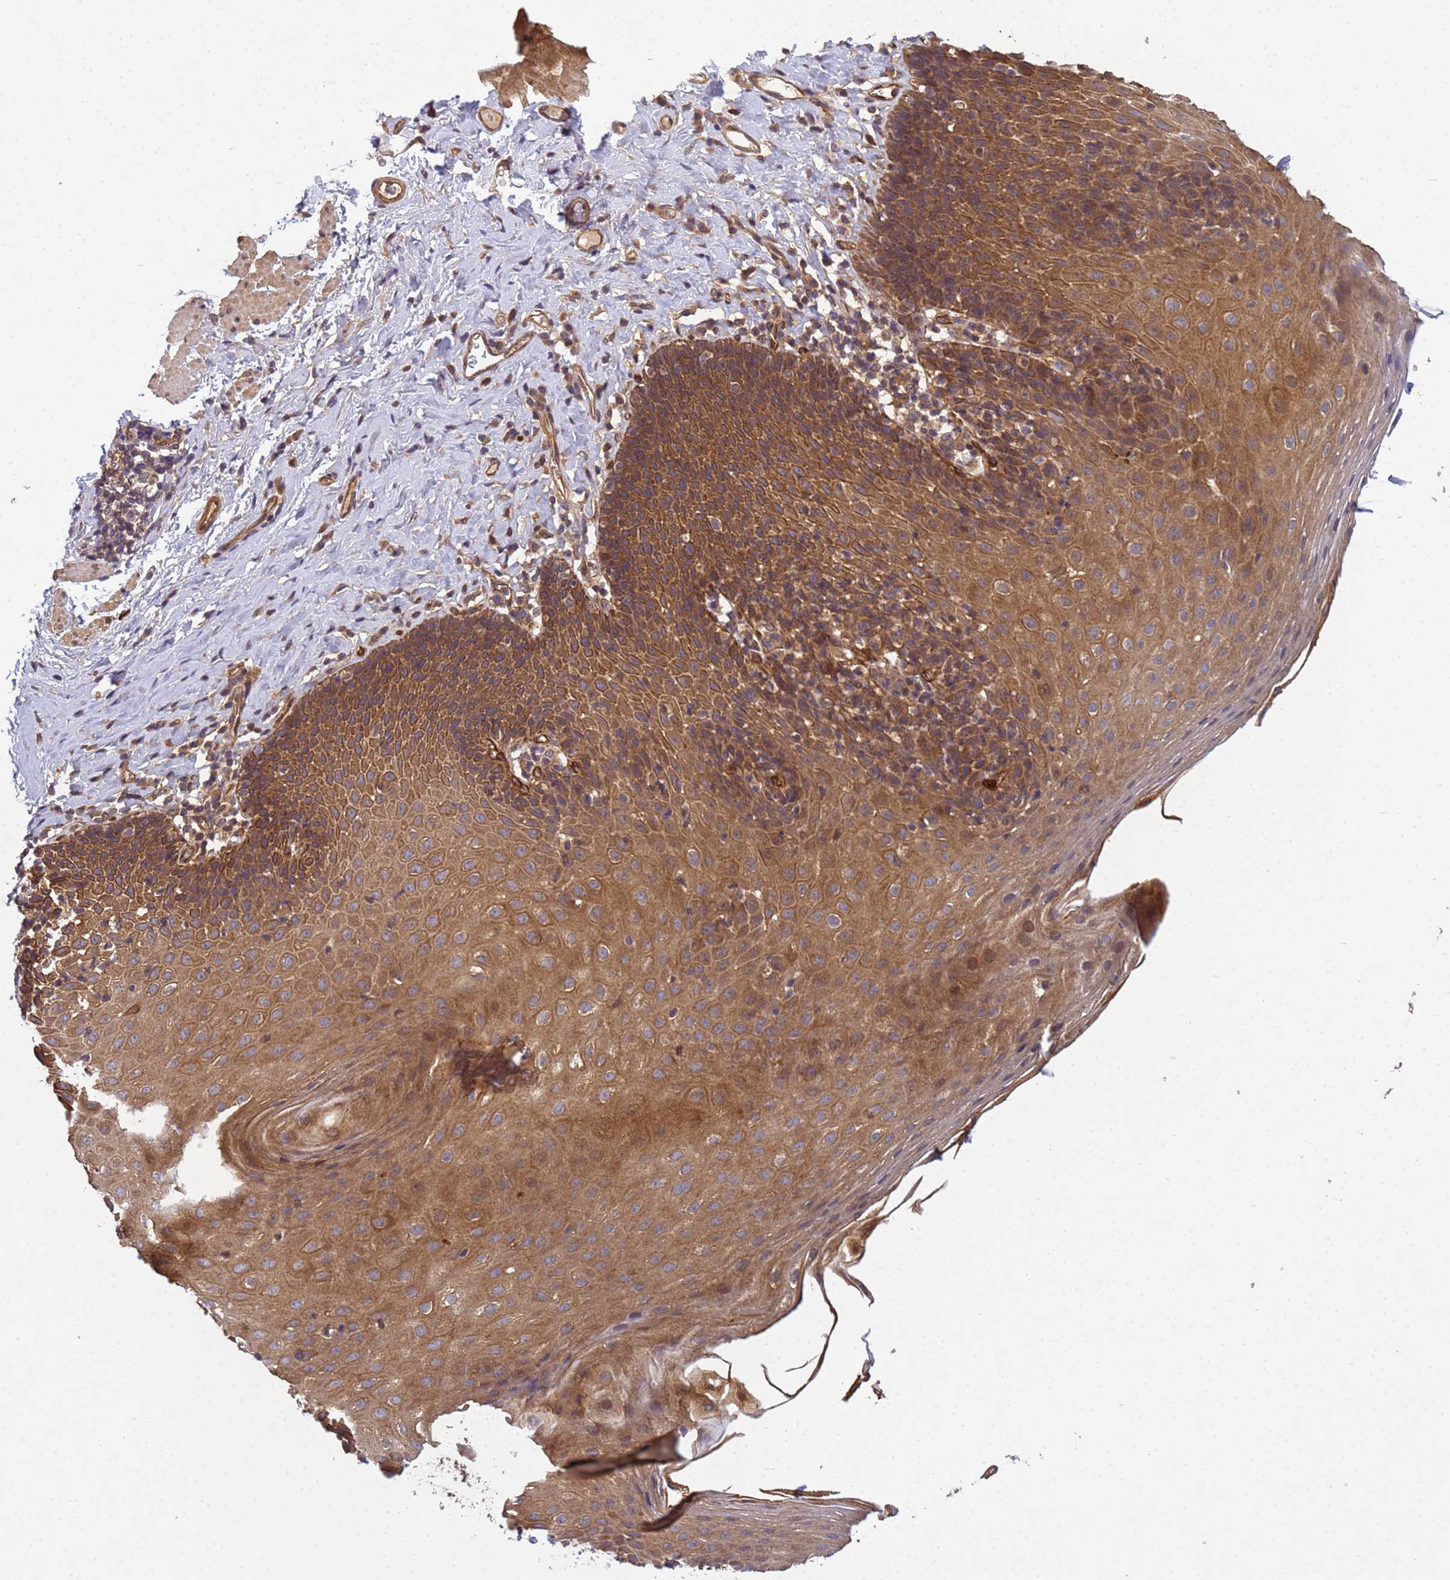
{"staining": {"intensity": "strong", "quantity": ">75%", "location": "cytoplasmic/membranous"}, "tissue": "esophagus", "cell_type": "Squamous epithelial cells", "image_type": "normal", "snomed": [{"axis": "morphology", "description": "Normal tissue, NOS"}, {"axis": "topography", "description": "Esophagus"}], "caption": "IHC staining of unremarkable esophagus, which reveals high levels of strong cytoplasmic/membranous expression in approximately >75% of squamous epithelial cells indicating strong cytoplasmic/membranous protein expression. The staining was performed using DAB (brown) for protein detection and nuclei were counterstained in hematoxylin (blue).", "gene": "C8orf34", "patient": {"sex": "female", "age": 61}}